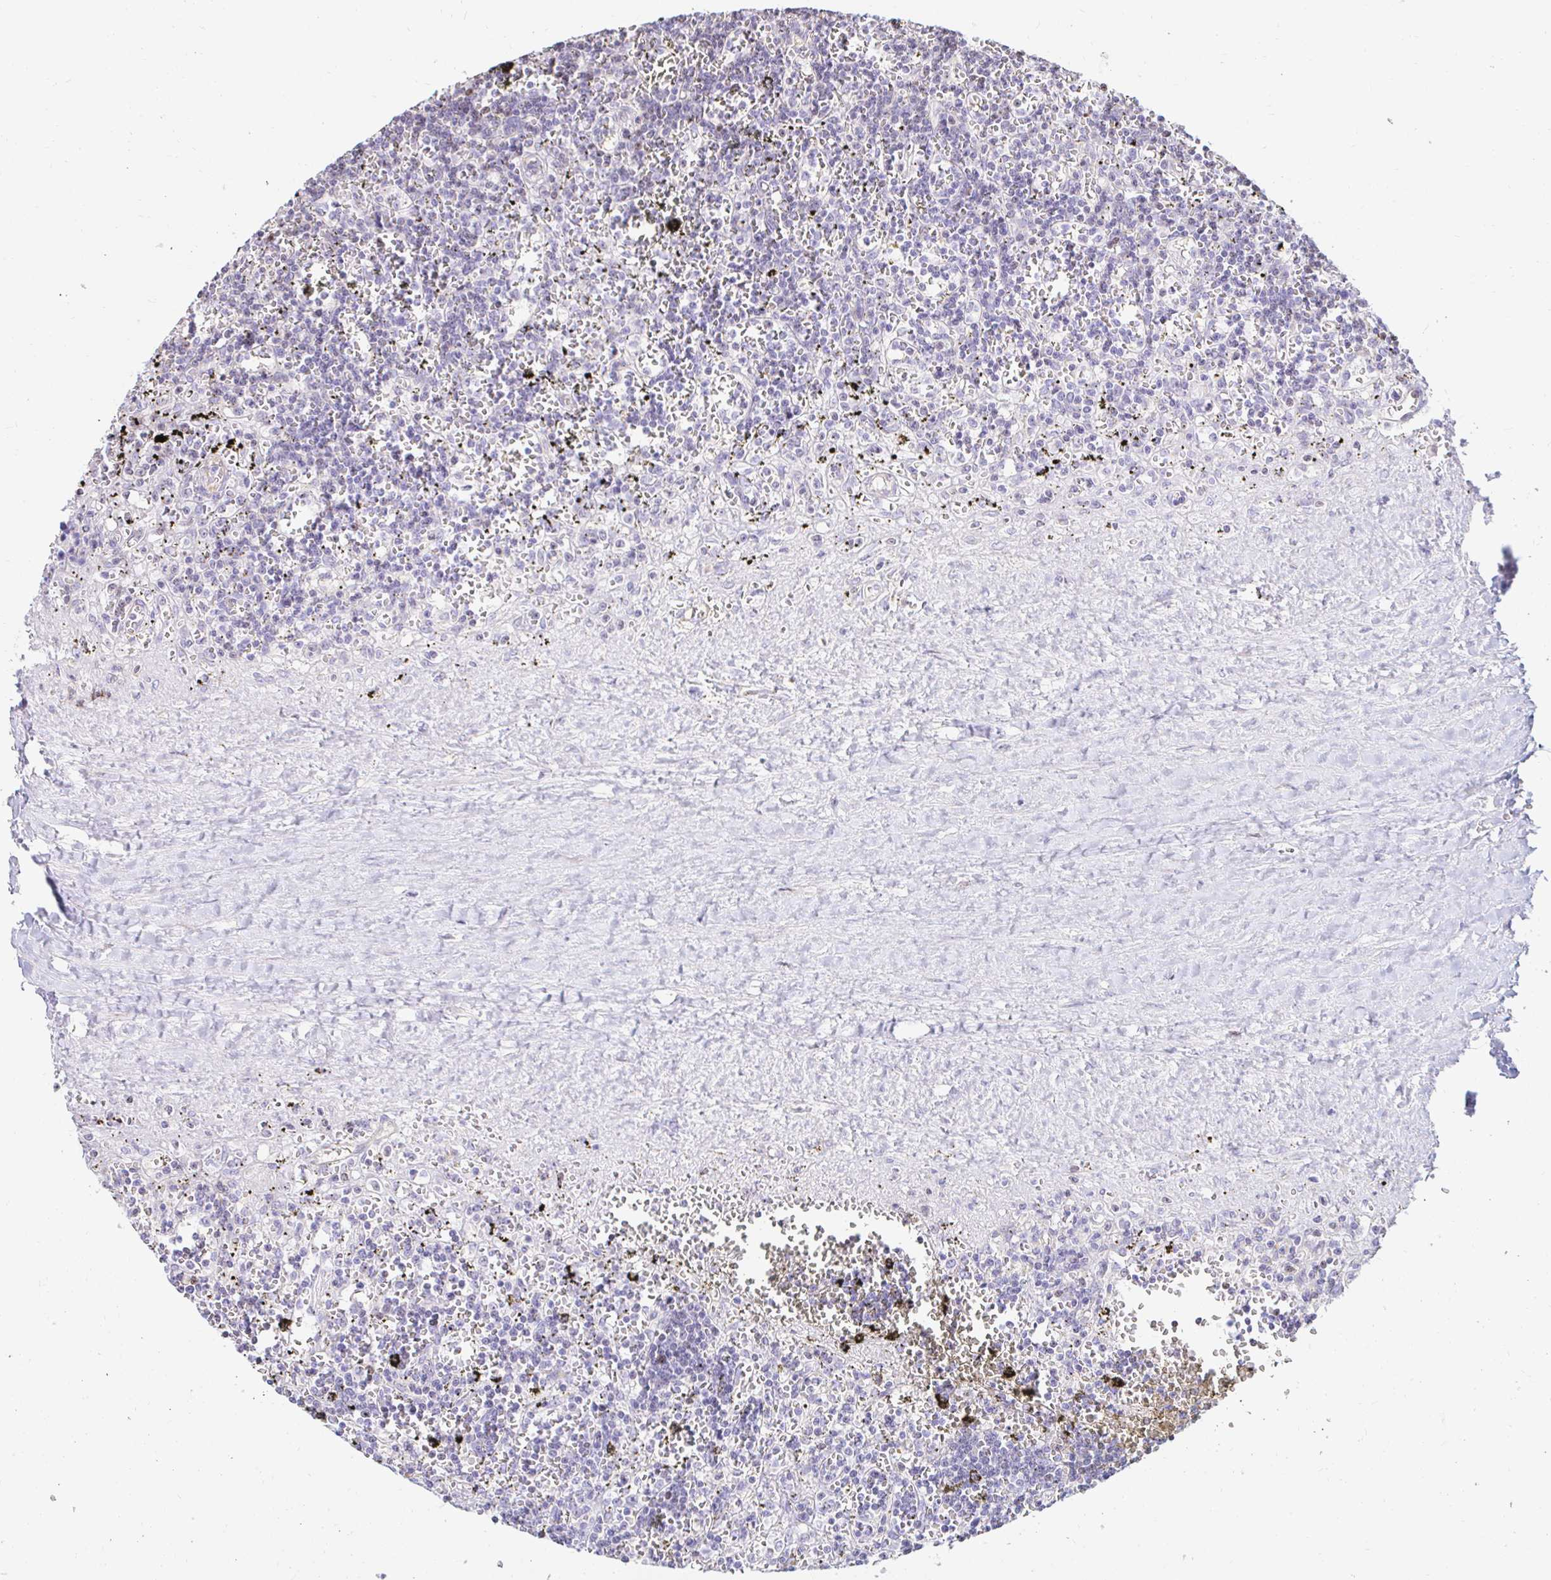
{"staining": {"intensity": "negative", "quantity": "none", "location": "none"}, "tissue": "lymphoma", "cell_type": "Tumor cells", "image_type": "cancer", "snomed": [{"axis": "morphology", "description": "Malignant lymphoma, non-Hodgkin's type, Low grade"}, {"axis": "topography", "description": "Spleen"}], "caption": "Immunohistochemistry (IHC) image of neoplastic tissue: human lymphoma stained with DAB shows no significant protein positivity in tumor cells.", "gene": "CAPSL", "patient": {"sex": "male", "age": 60}}